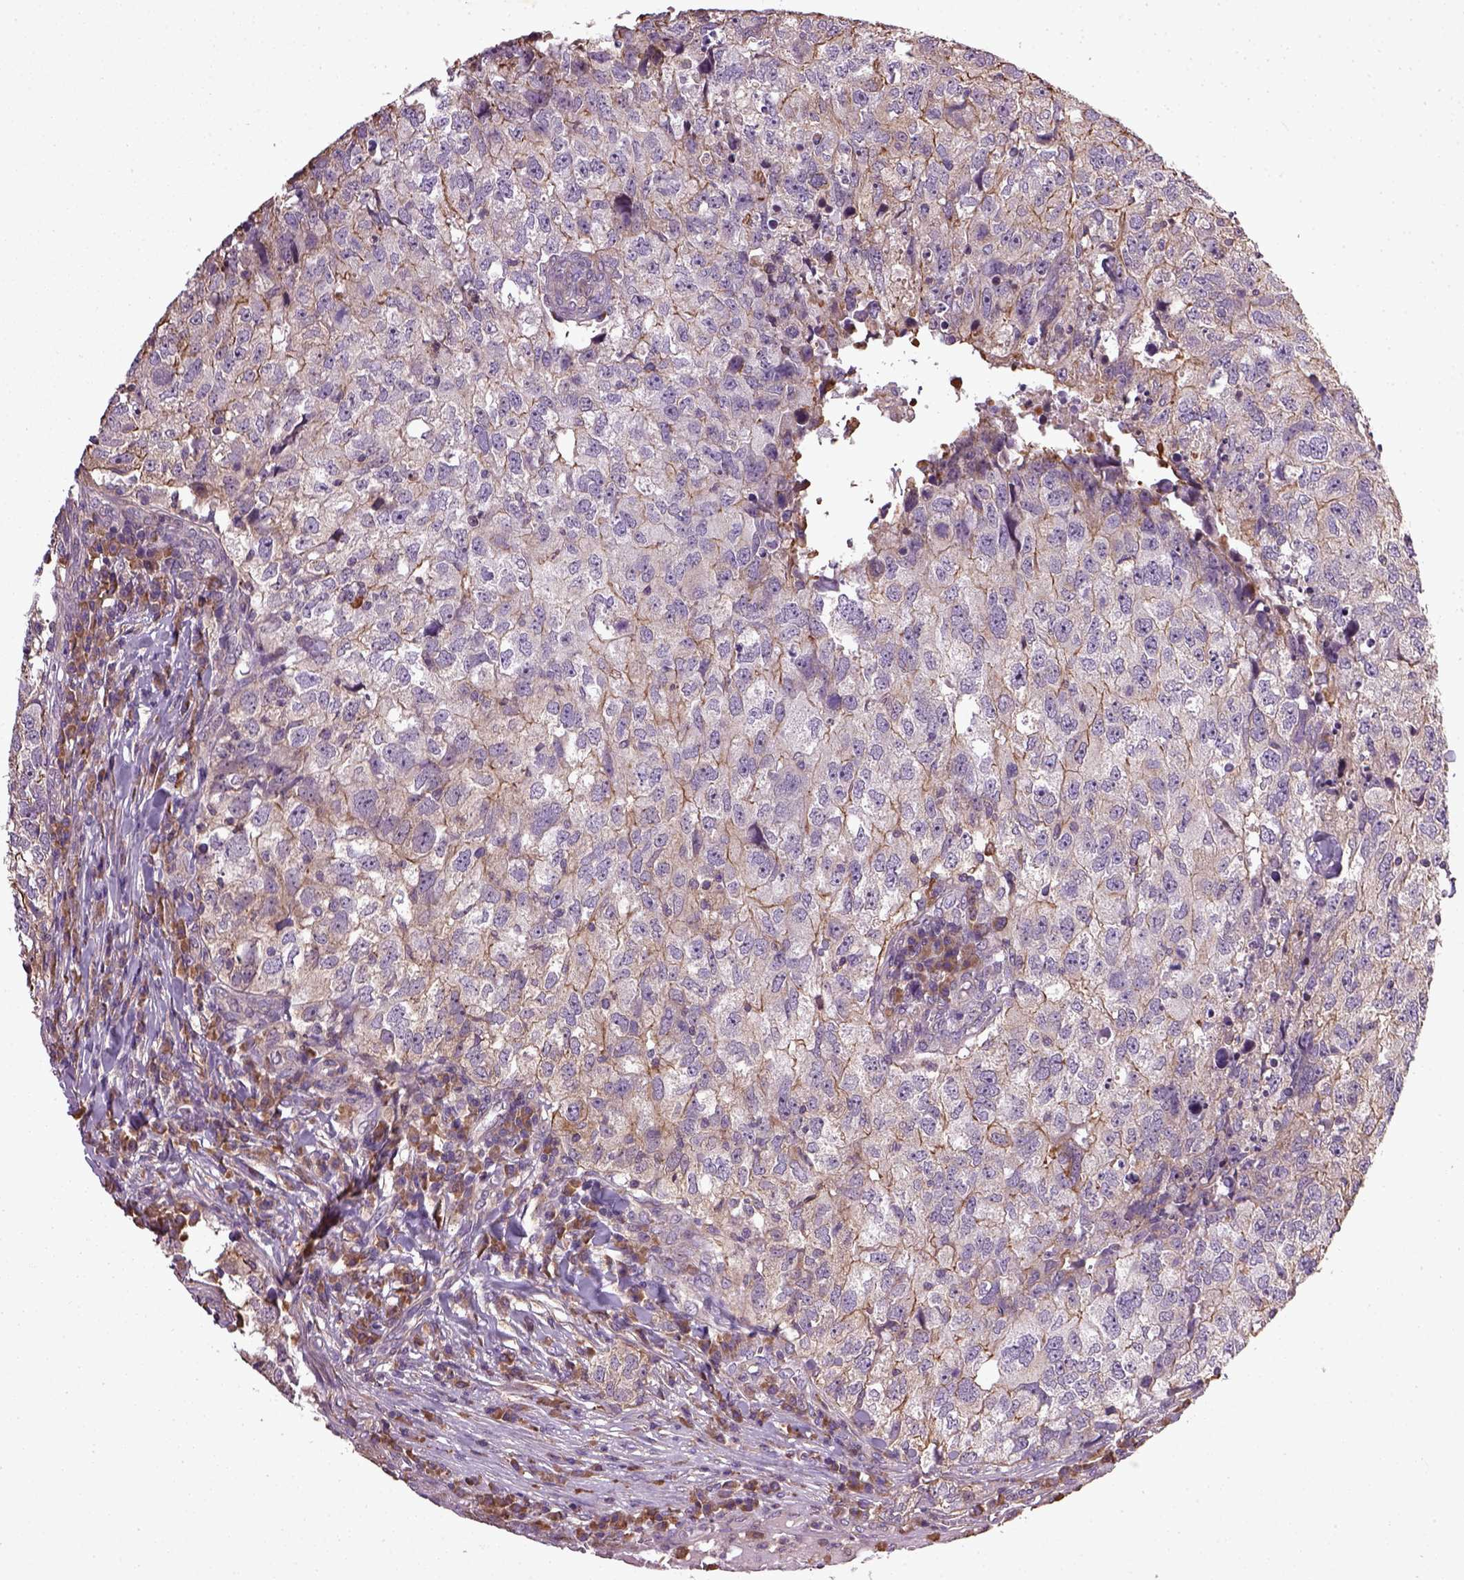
{"staining": {"intensity": "negative", "quantity": "none", "location": "none"}, "tissue": "breast cancer", "cell_type": "Tumor cells", "image_type": "cancer", "snomed": [{"axis": "morphology", "description": "Duct carcinoma"}, {"axis": "topography", "description": "Breast"}], "caption": "This is an IHC micrograph of human breast invasive ductal carcinoma. There is no expression in tumor cells.", "gene": "TPRG1", "patient": {"sex": "female", "age": 30}}